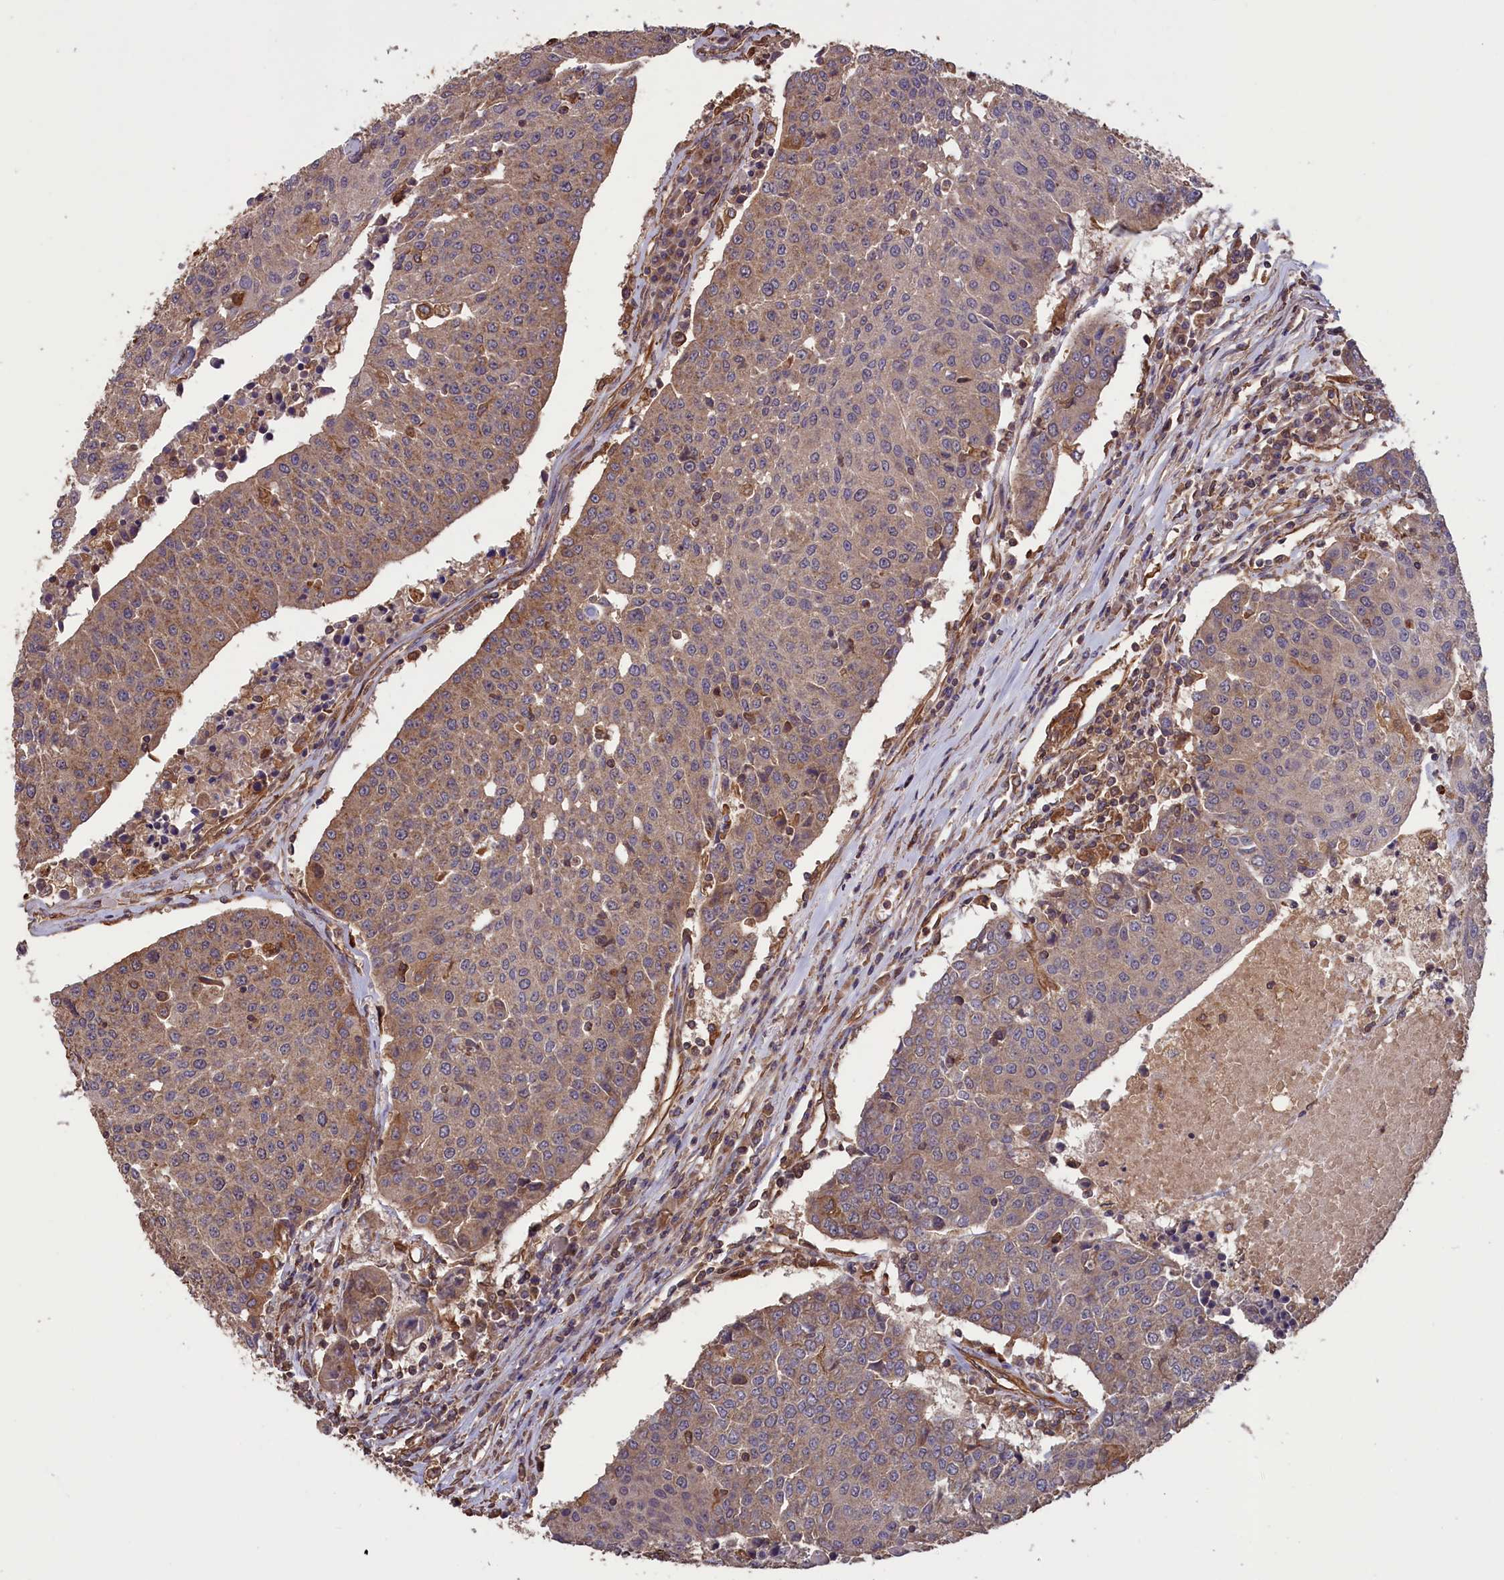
{"staining": {"intensity": "weak", "quantity": ">75%", "location": "cytoplasmic/membranous"}, "tissue": "urothelial cancer", "cell_type": "Tumor cells", "image_type": "cancer", "snomed": [{"axis": "morphology", "description": "Urothelial carcinoma, High grade"}, {"axis": "topography", "description": "Urinary bladder"}], "caption": "High-grade urothelial carcinoma stained with immunohistochemistry (IHC) shows weak cytoplasmic/membranous expression in approximately >75% of tumor cells. (DAB IHC with brightfield microscopy, high magnification).", "gene": "DAPK3", "patient": {"sex": "female", "age": 85}}